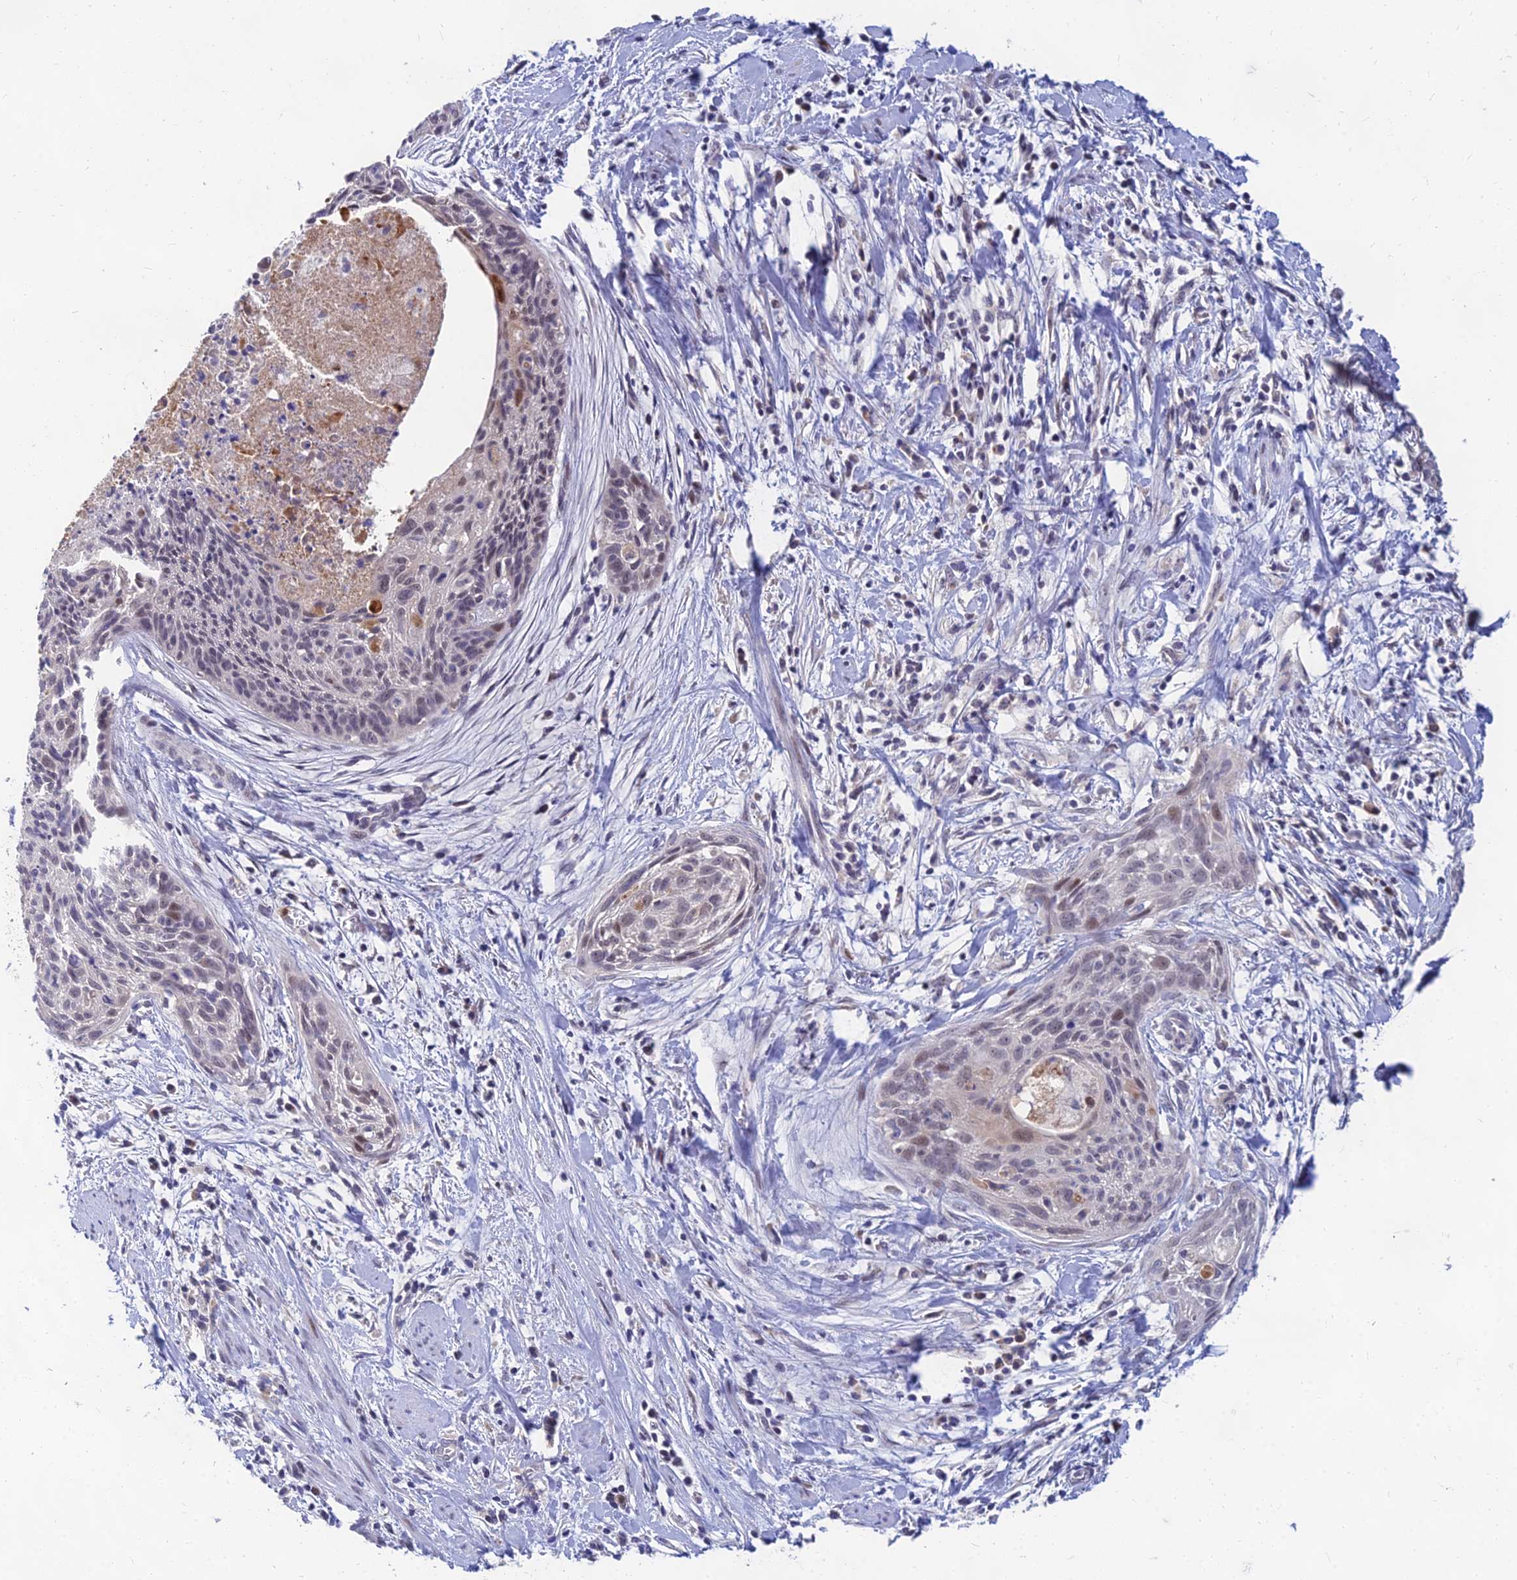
{"staining": {"intensity": "weak", "quantity": "<25%", "location": "nuclear"}, "tissue": "cervical cancer", "cell_type": "Tumor cells", "image_type": "cancer", "snomed": [{"axis": "morphology", "description": "Squamous cell carcinoma, NOS"}, {"axis": "topography", "description": "Cervix"}], "caption": "DAB (3,3'-diaminobenzidine) immunohistochemical staining of human cervical cancer exhibits no significant staining in tumor cells.", "gene": "GOLGA6D", "patient": {"sex": "female", "age": 55}}